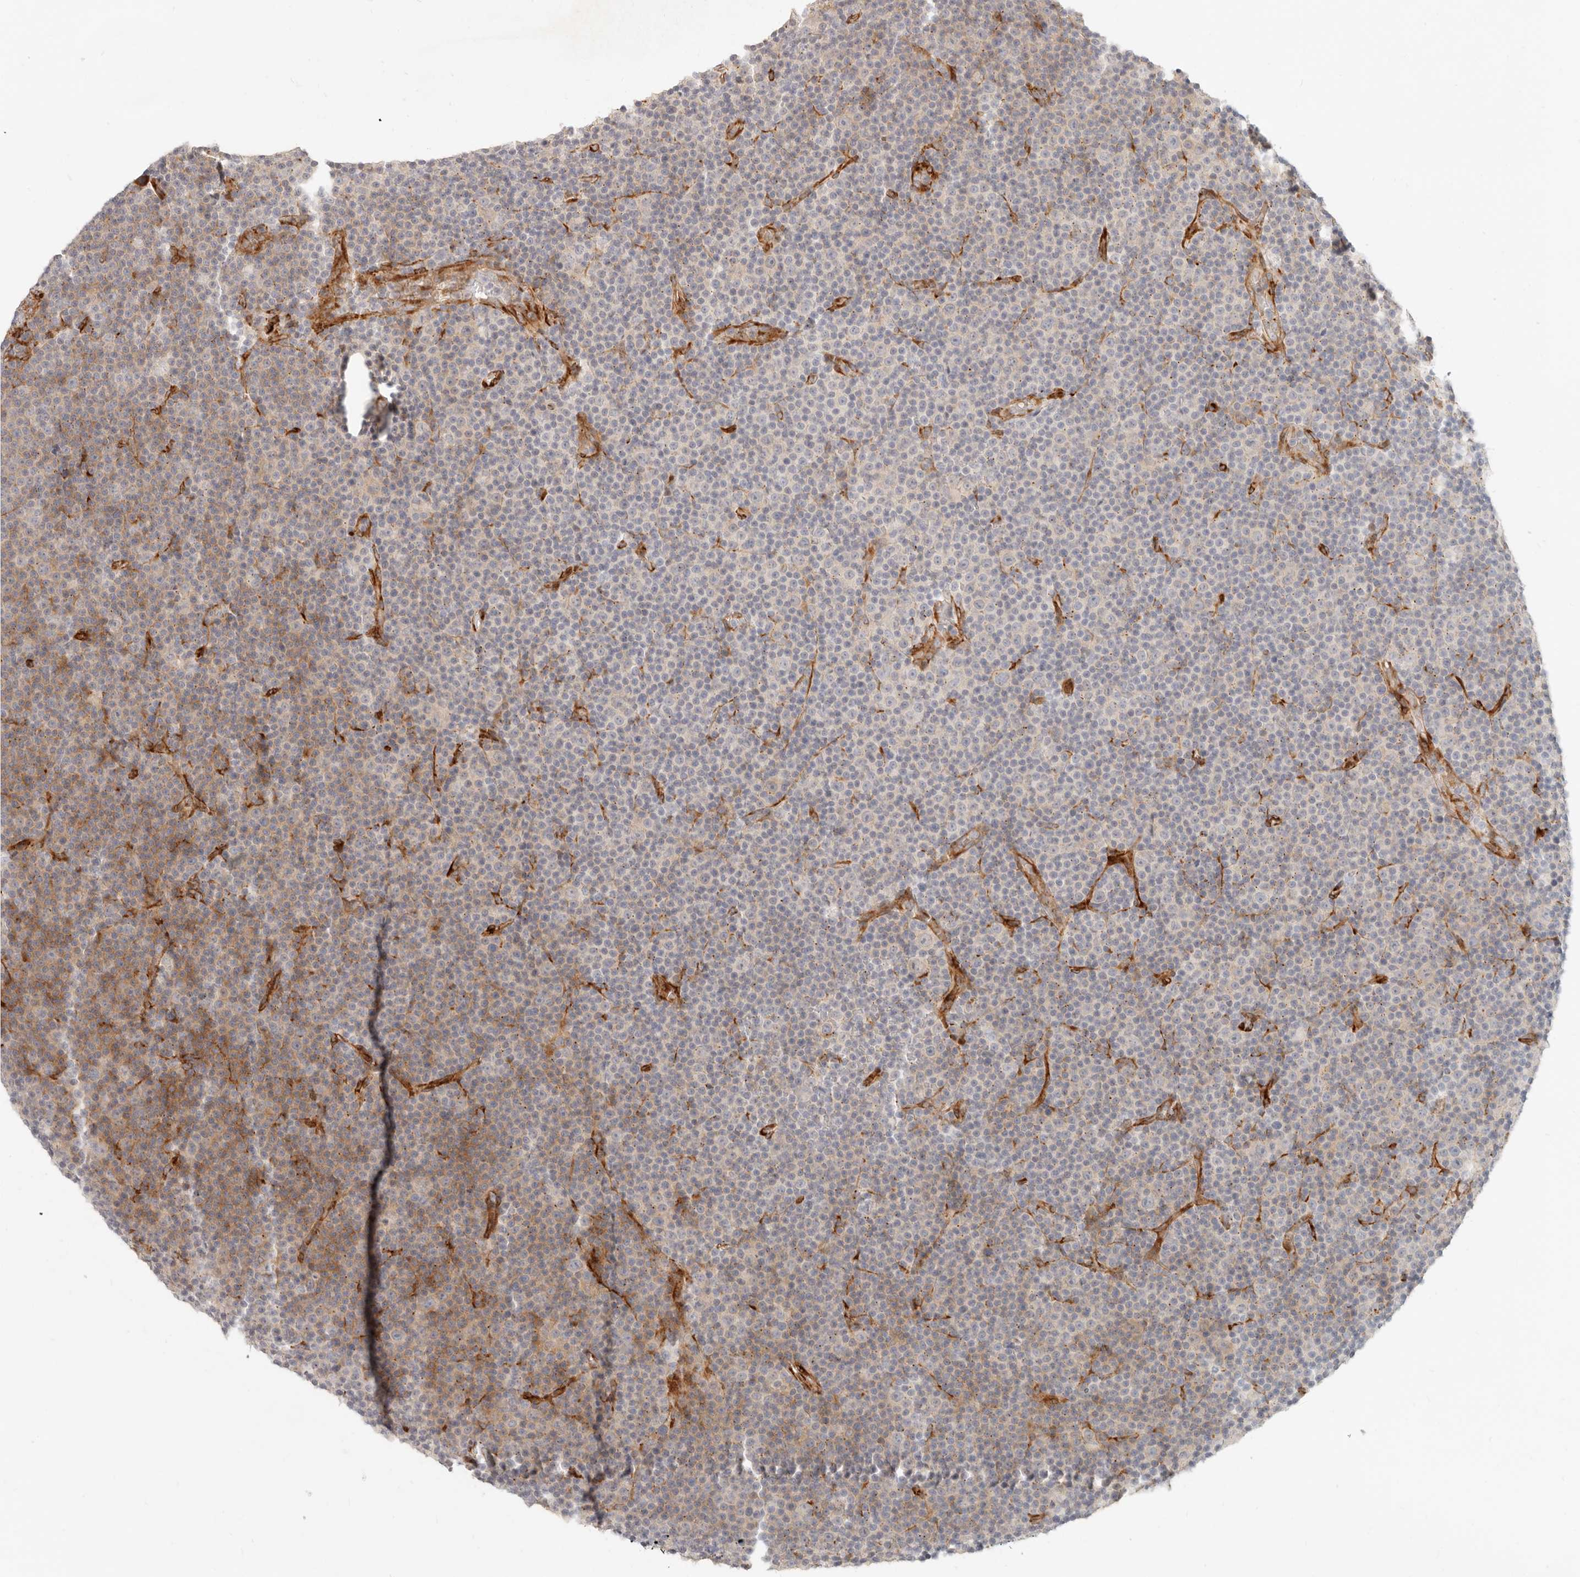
{"staining": {"intensity": "negative", "quantity": "none", "location": "none"}, "tissue": "lymphoma", "cell_type": "Tumor cells", "image_type": "cancer", "snomed": [{"axis": "morphology", "description": "Malignant lymphoma, non-Hodgkin's type, Low grade"}, {"axis": "topography", "description": "Lymph node"}], "caption": "Immunohistochemical staining of human lymphoma reveals no significant expression in tumor cells.", "gene": "SASS6", "patient": {"sex": "female", "age": 67}}